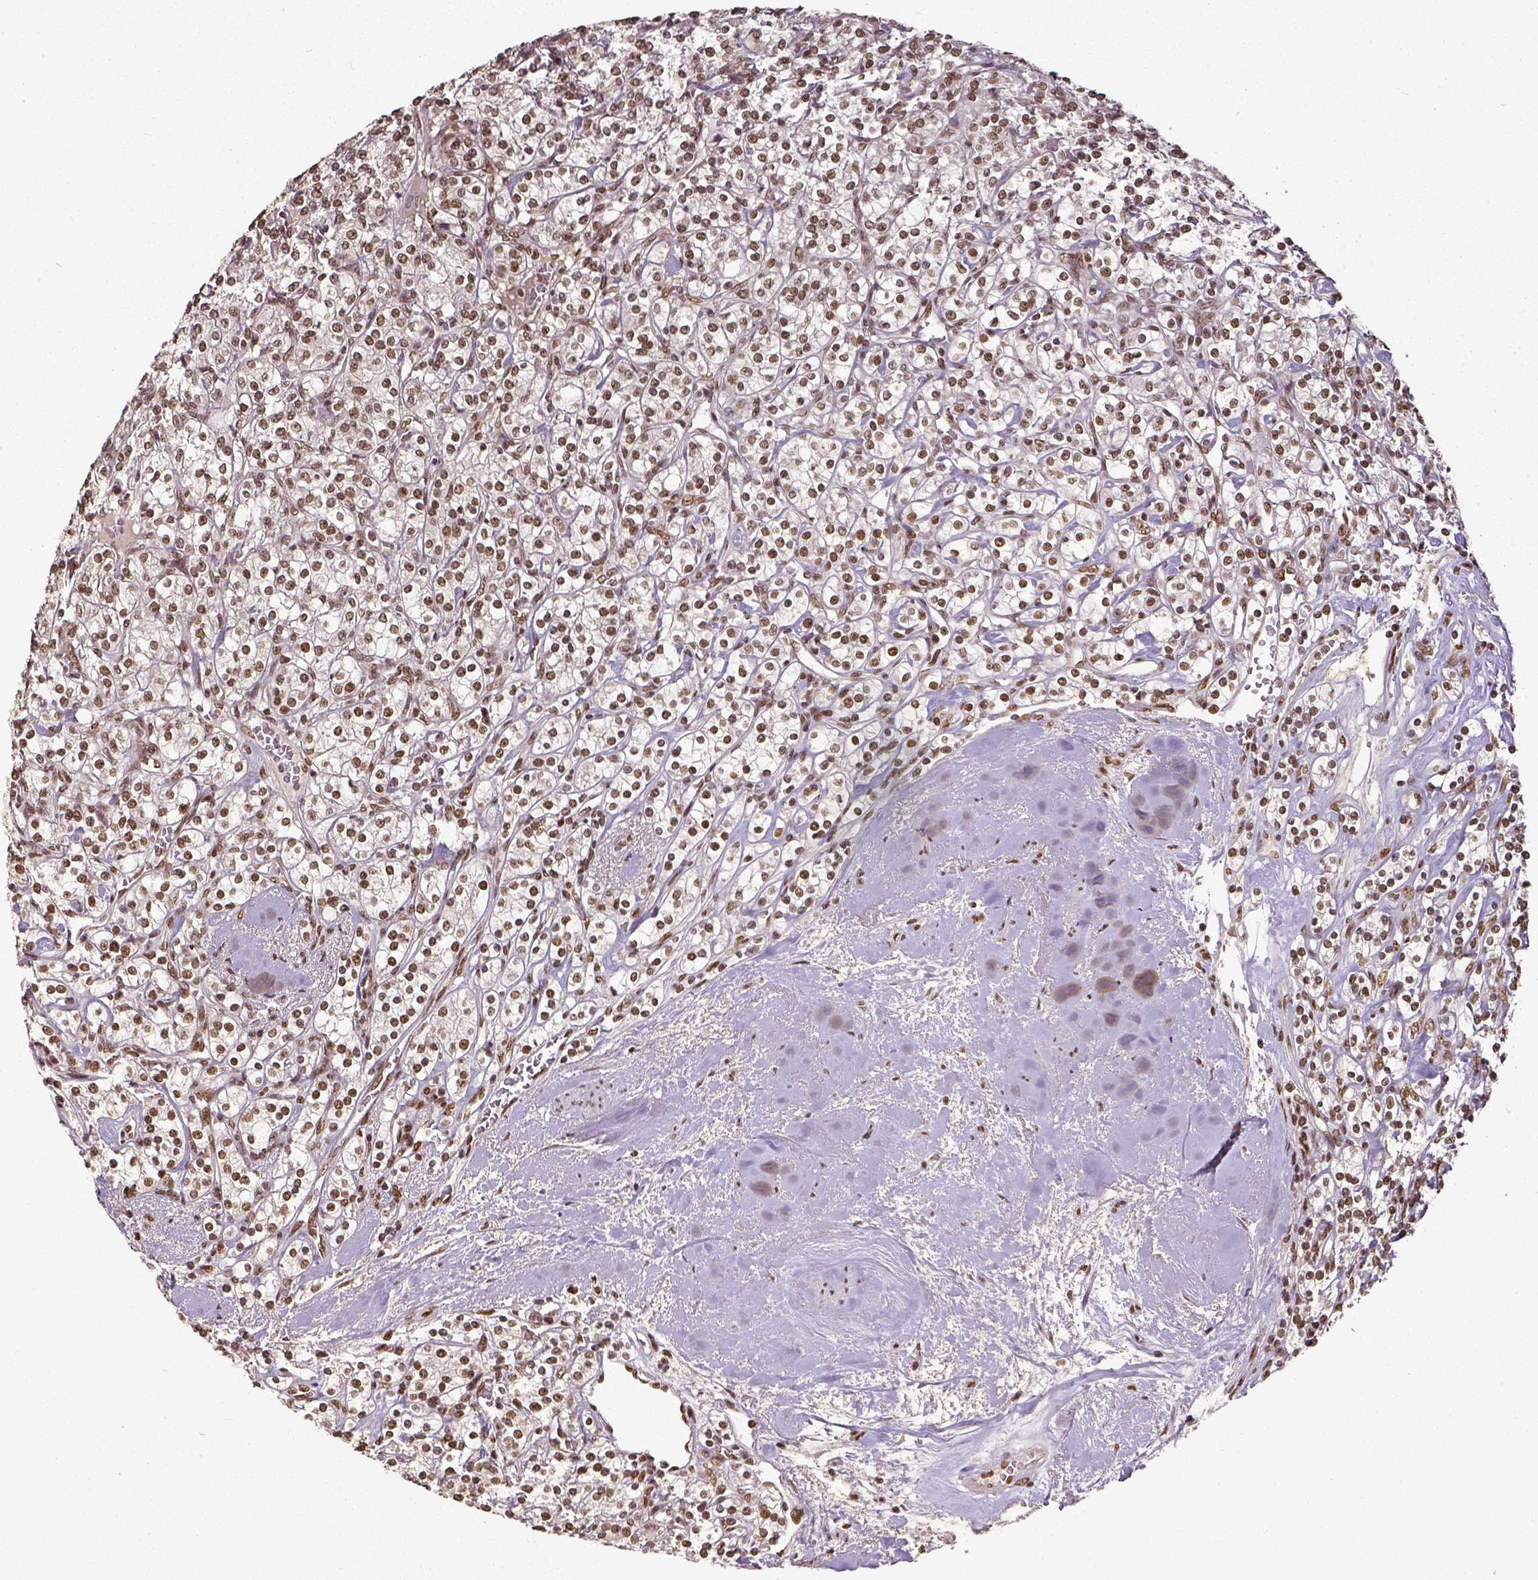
{"staining": {"intensity": "strong", "quantity": ">75%", "location": "nuclear"}, "tissue": "renal cancer", "cell_type": "Tumor cells", "image_type": "cancer", "snomed": [{"axis": "morphology", "description": "Adenocarcinoma, NOS"}, {"axis": "topography", "description": "Kidney"}], "caption": "Protein expression analysis of human adenocarcinoma (renal) reveals strong nuclear staining in about >75% of tumor cells. (Stains: DAB (3,3'-diaminobenzidine) in brown, nuclei in blue, Microscopy: brightfield microscopy at high magnification).", "gene": "ATRX", "patient": {"sex": "male", "age": 77}}